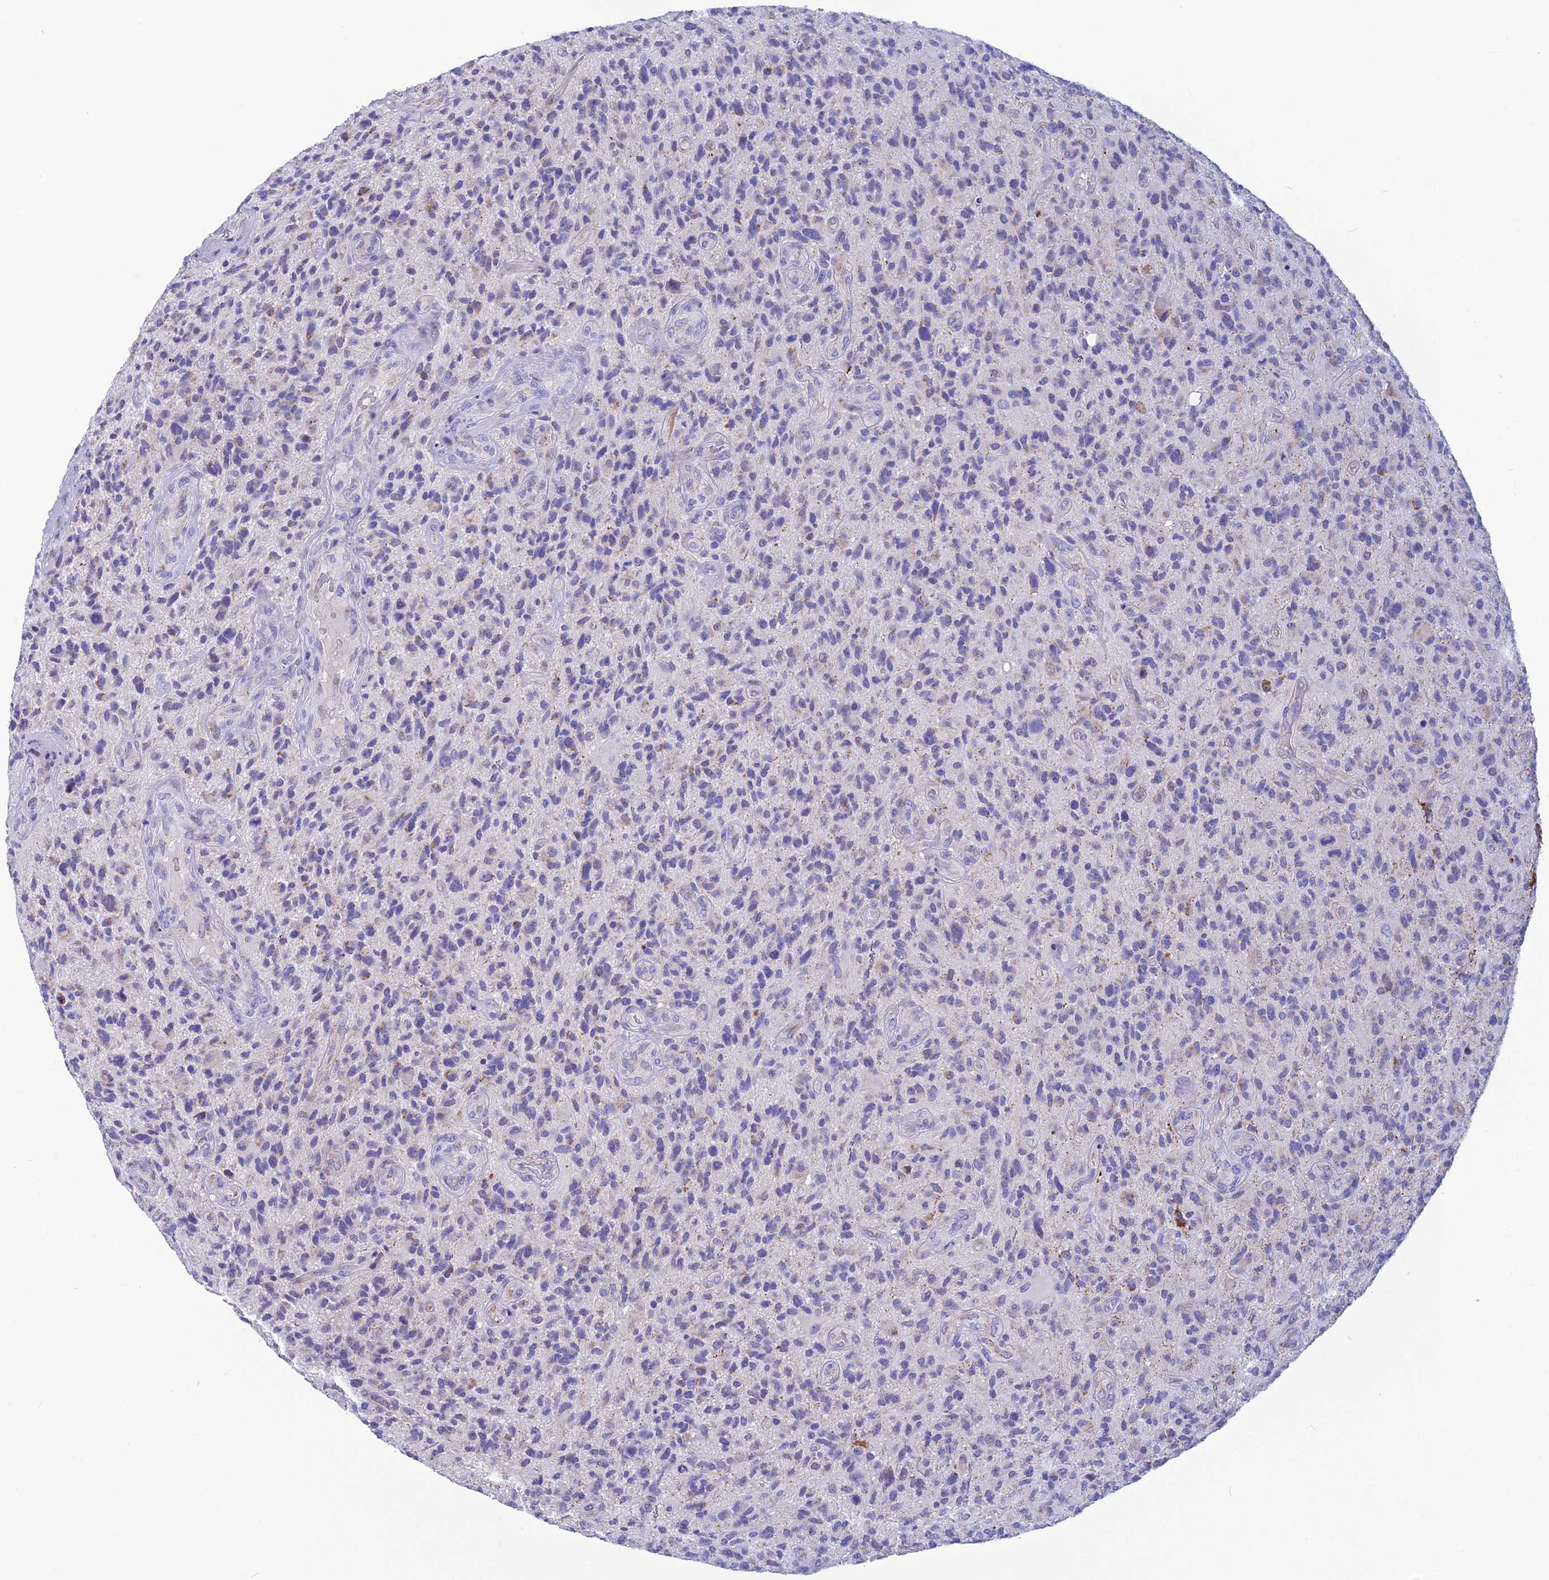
{"staining": {"intensity": "negative", "quantity": "none", "location": "none"}, "tissue": "glioma", "cell_type": "Tumor cells", "image_type": "cancer", "snomed": [{"axis": "morphology", "description": "Glioma, malignant, High grade"}, {"axis": "topography", "description": "Brain"}], "caption": "Immunohistochemistry micrograph of neoplastic tissue: human glioma stained with DAB (3,3'-diaminobenzidine) reveals no significant protein expression in tumor cells. (Stains: DAB (3,3'-diaminobenzidine) immunohistochemistry (IHC) with hematoxylin counter stain, Microscopy: brightfield microscopy at high magnification).", "gene": "POMGNT1", "patient": {"sex": "male", "age": 47}}